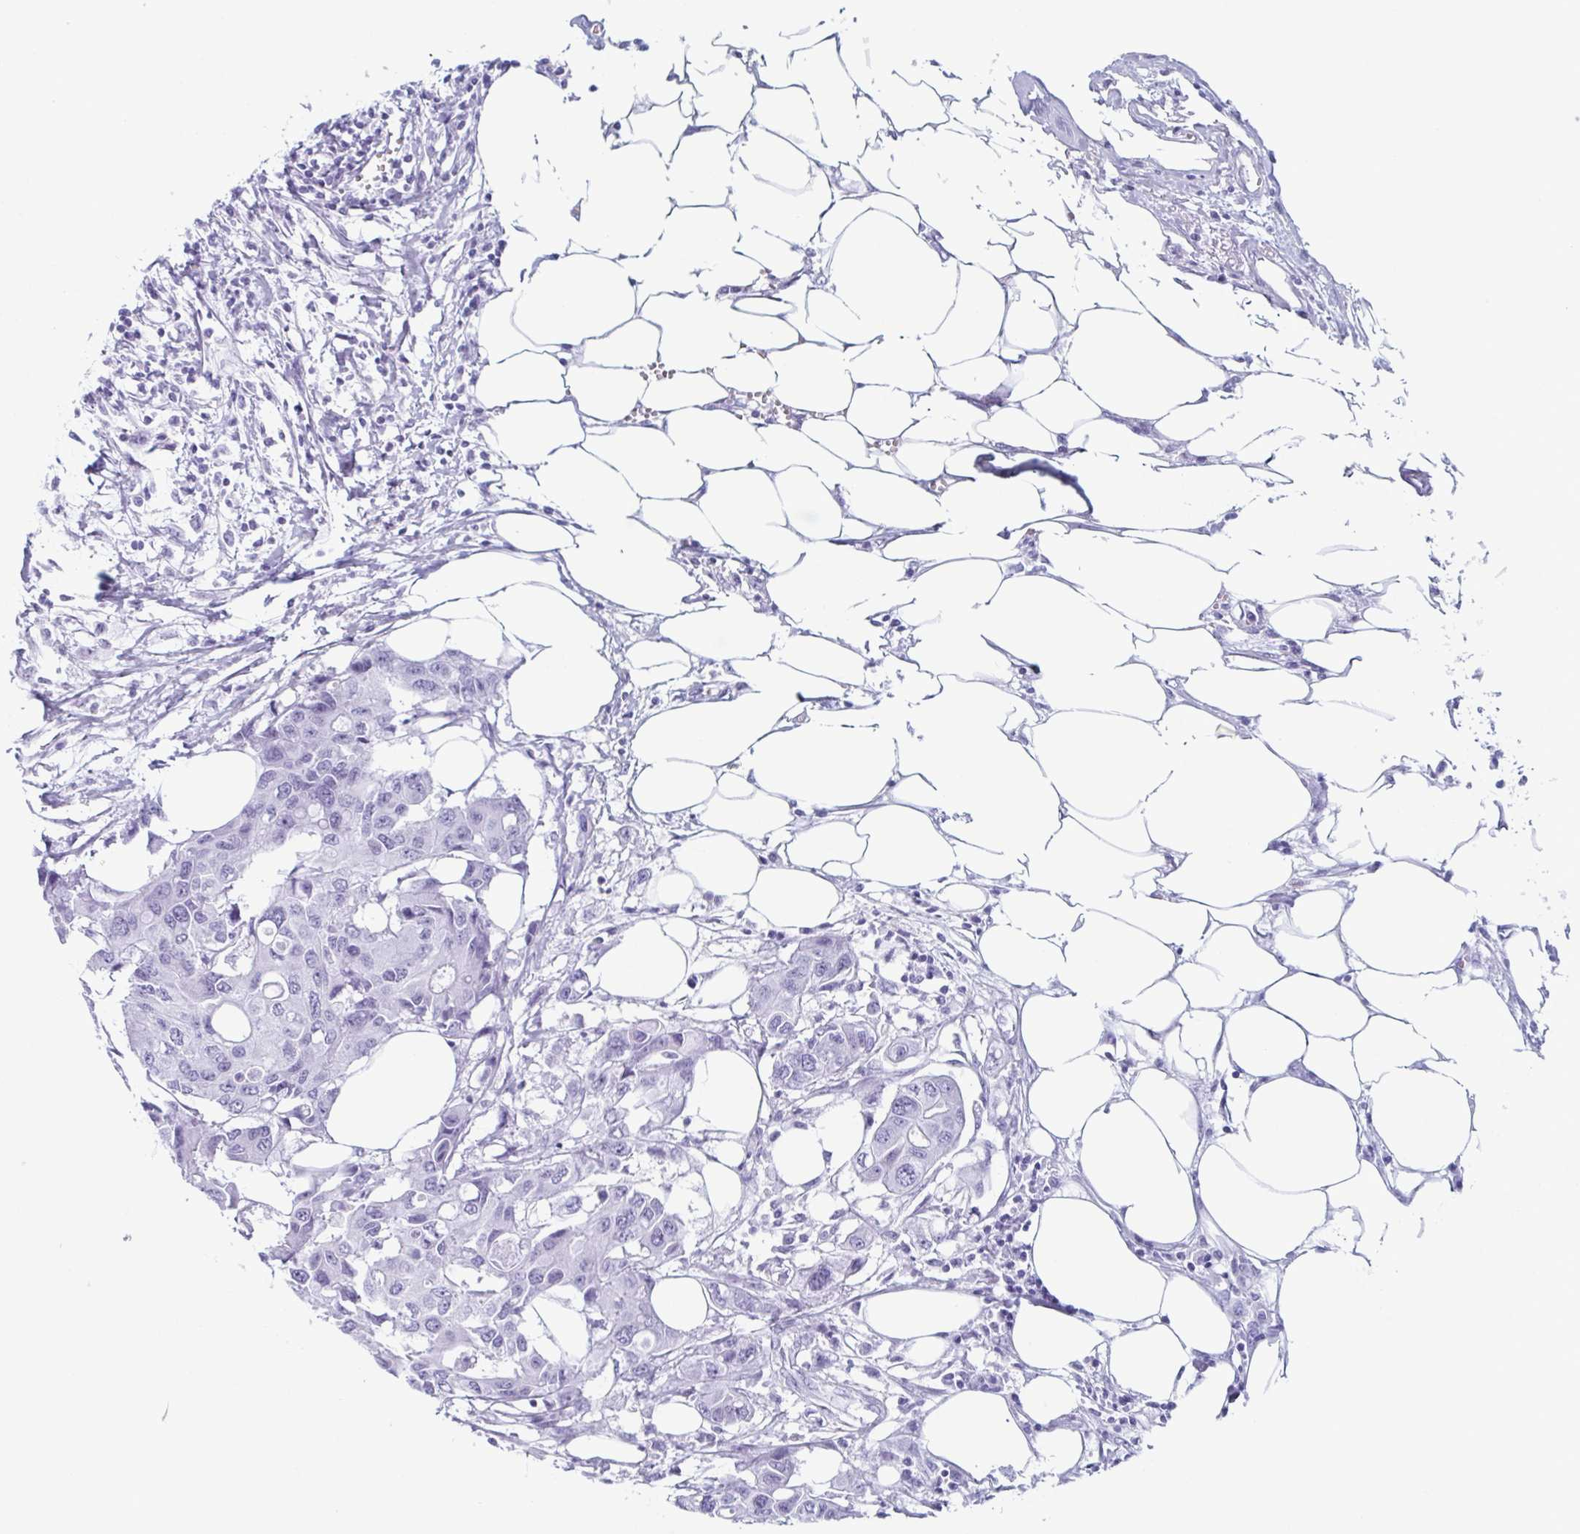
{"staining": {"intensity": "negative", "quantity": "none", "location": "none"}, "tissue": "colorectal cancer", "cell_type": "Tumor cells", "image_type": "cancer", "snomed": [{"axis": "morphology", "description": "Adenocarcinoma, NOS"}, {"axis": "topography", "description": "Colon"}], "caption": "There is no significant expression in tumor cells of colorectal cancer.", "gene": "ENKUR", "patient": {"sex": "male", "age": 77}}